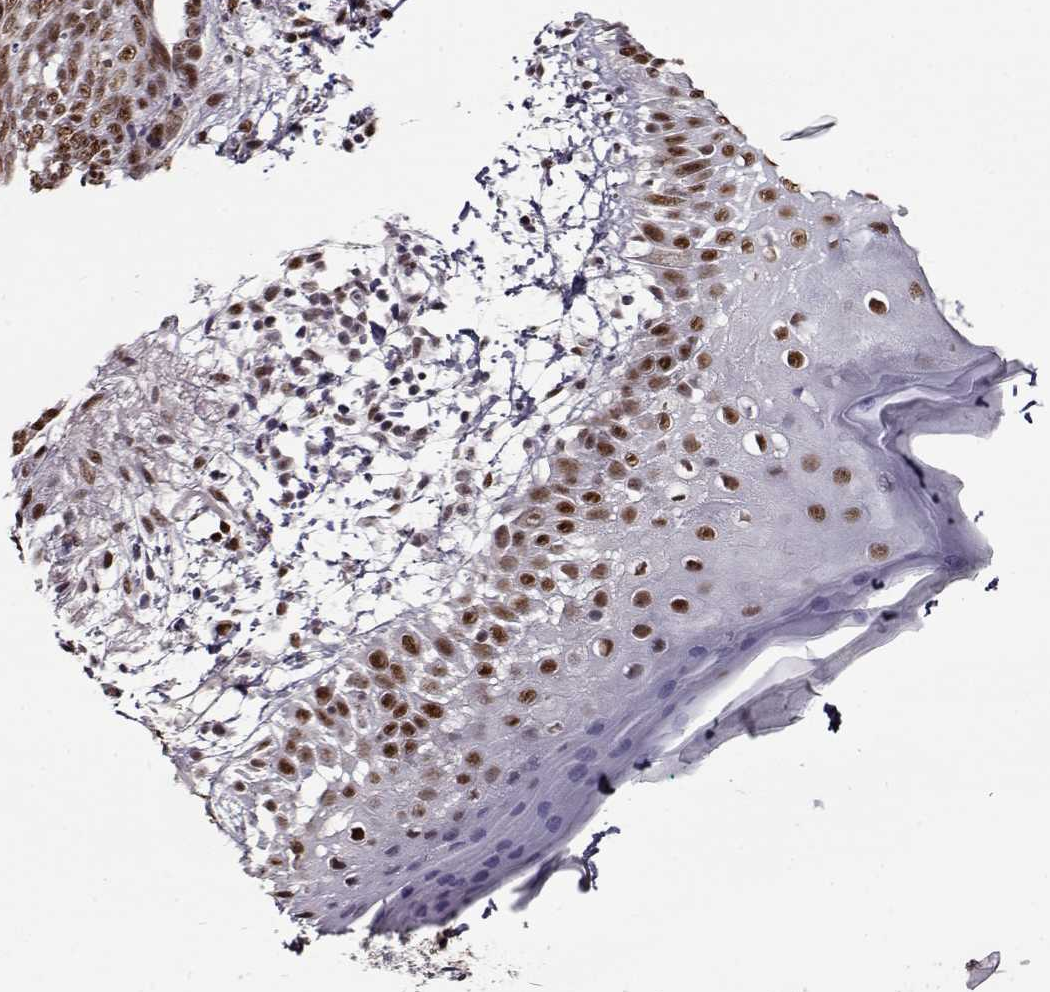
{"staining": {"intensity": "moderate", "quantity": ">75%", "location": "nuclear"}, "tissue": "skin cancer", "cell_type": "Tumor cells", "image_type": "cancer", "snomed": [{"axis": "morphology", "description": "Normal tissue, NOS"}, {"axis": "morphology", "description": "Basal cell carcinoma"}, {"axis": "topography", "description": "Skin"}], "caption": "This image demonstrates skin basal cell carcinoma stained with immunohistochemistry (IHC) to label a protein in brown. The nuclear of tumor cells show moderate positivity for the protein. Nuclei are counter-stained blue.", "gene": "PRMT8", "patient": {"sex": "male", "age": 84}}